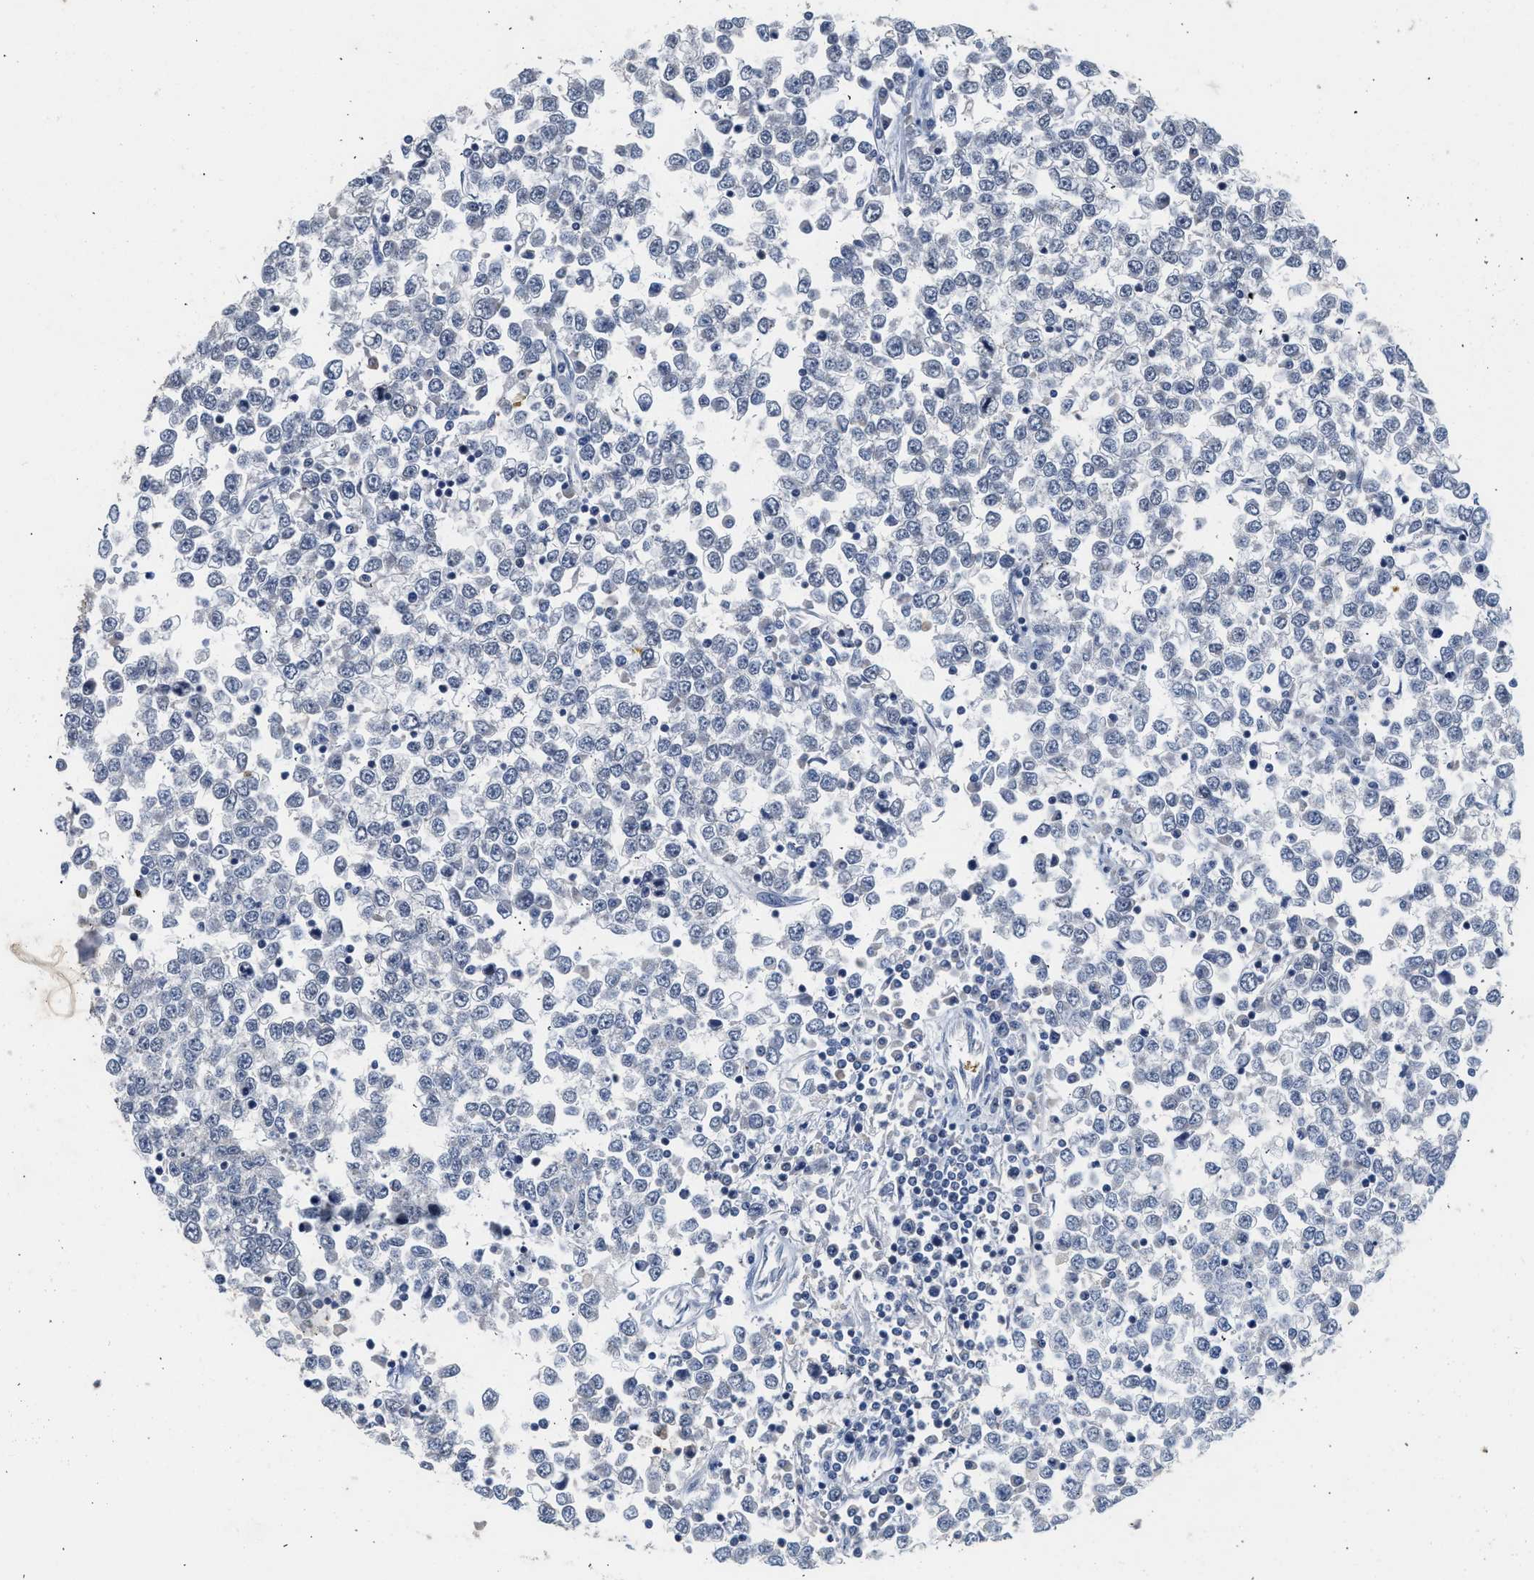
{"staining": {"intensity": "negative", "quantity": "none", "location": "none"}, "tissue": "testis cancer", "cell_type": "Tumor cells", "image_type": "cancer", "snomed": [{"axis": "morphology", "description": "Seminoma, NOS"}, {"axis": "topography", "description": "Testis"}], "caption": "A high-resolution image shows IHC staining of testis cancer (seminoma), which reveals no significant expression in tumor cells.", "gene": "CSF3R", "patient": {"sex": "male", "age": 65}}